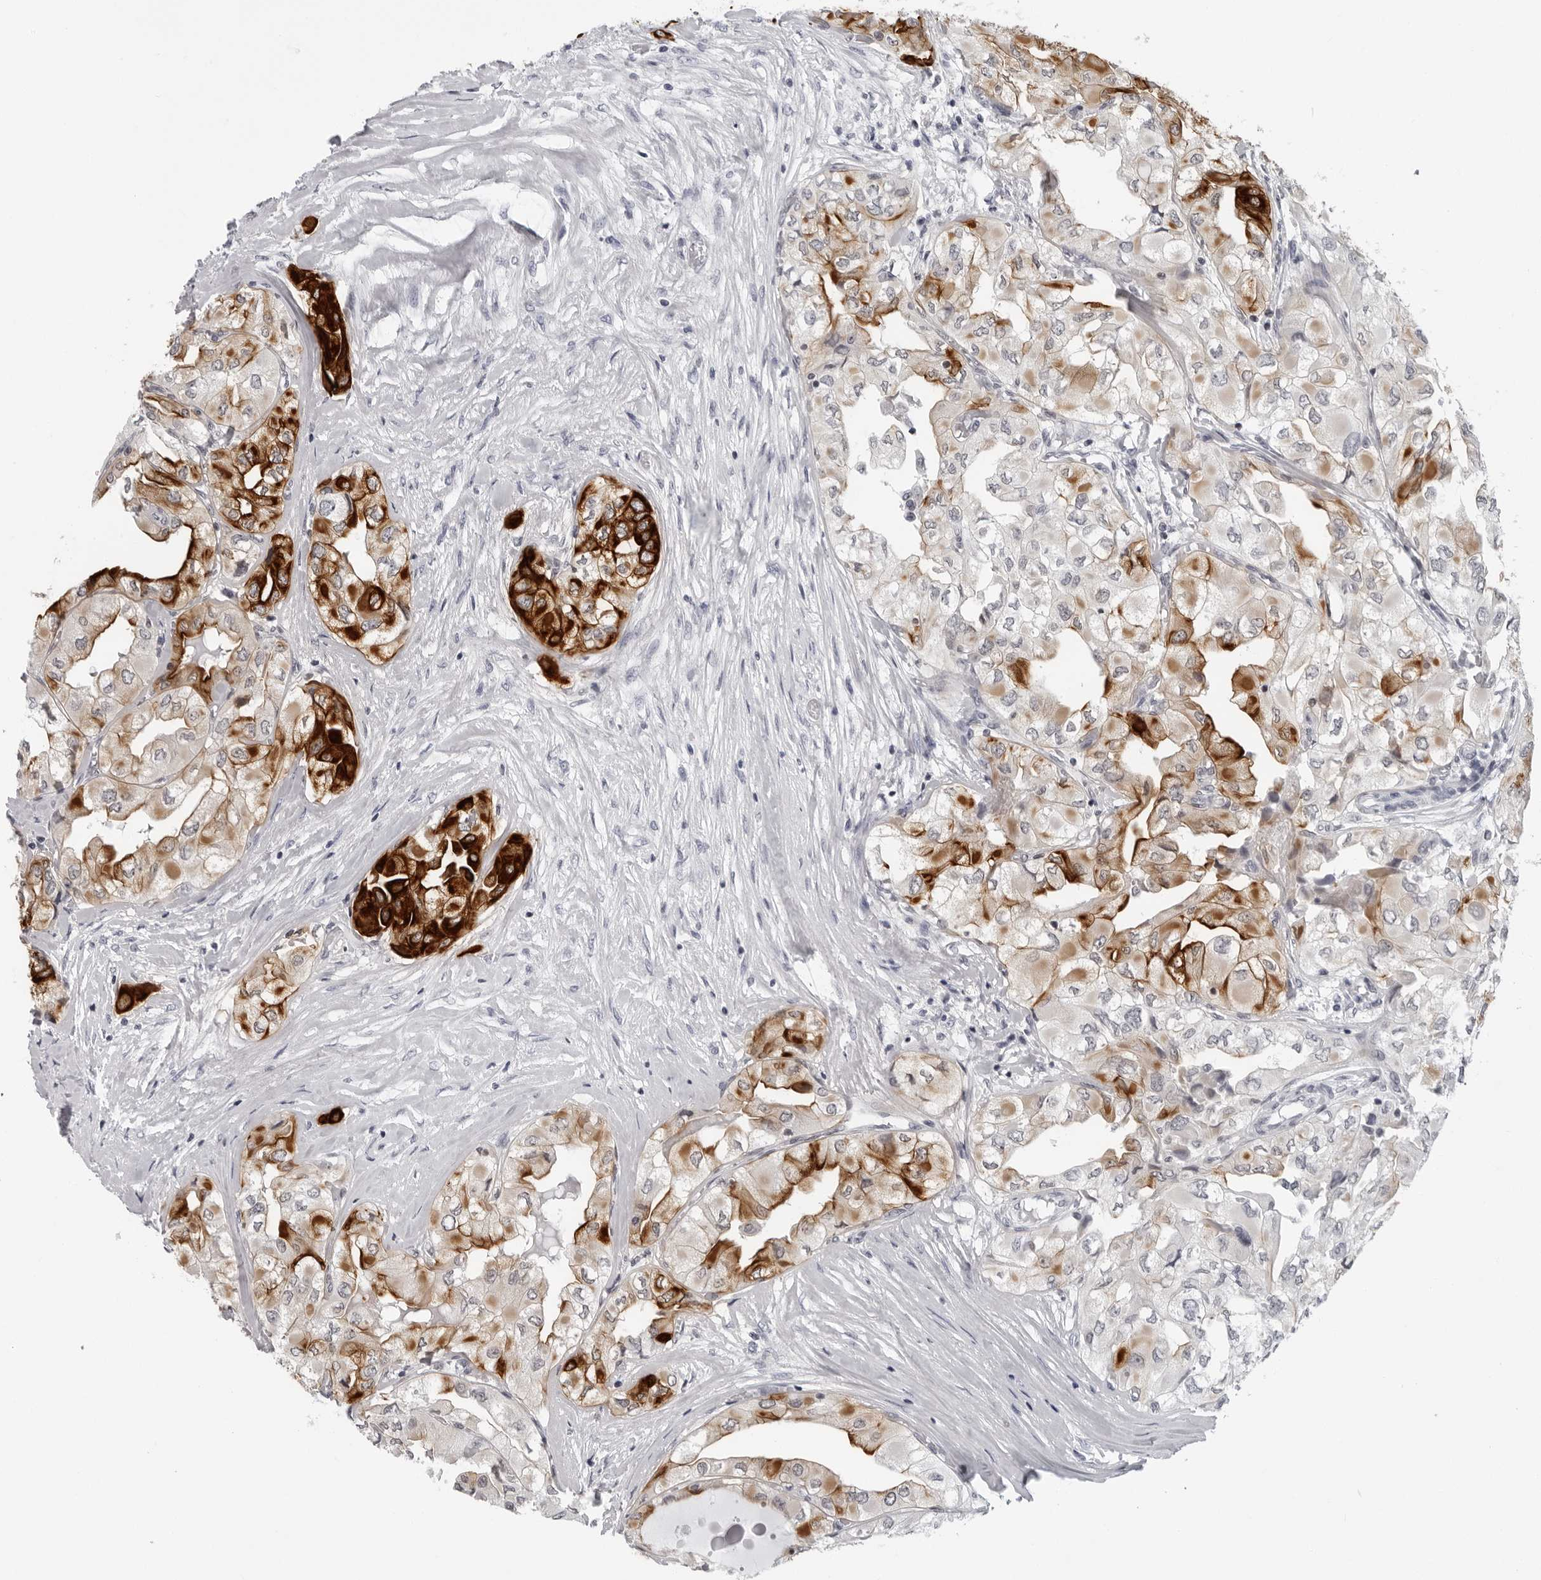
{"staining": {"intensity": "strong", "quantity": ">75%", "location": "cytoplasmic/membranous"}, "tissue": "thyroid cancer", "cell_type": "Tumor cells", "image_type": "cancer", "snomed": [{"axis": "morphology", "description": "Papillary adenocarcinoma, NOS"}, {"axis": "topography", "description": "Thyroid gland"}], "caption": "Immunohistochemistry (IHC) (DAB (3,3'-diaminobenzidine)) staining of papillary adenocarcinoma (thyroid) exhibits strong cytoplasmic/membranous protein positivity in about >75% of tumor cells. The staining was performed using DAB, with brown indicating positive protein expression. Nuclei are stained blue with hematoxylin.", "gene": "CCDC28B", "patient": {"sex": "female", "age": 59}}